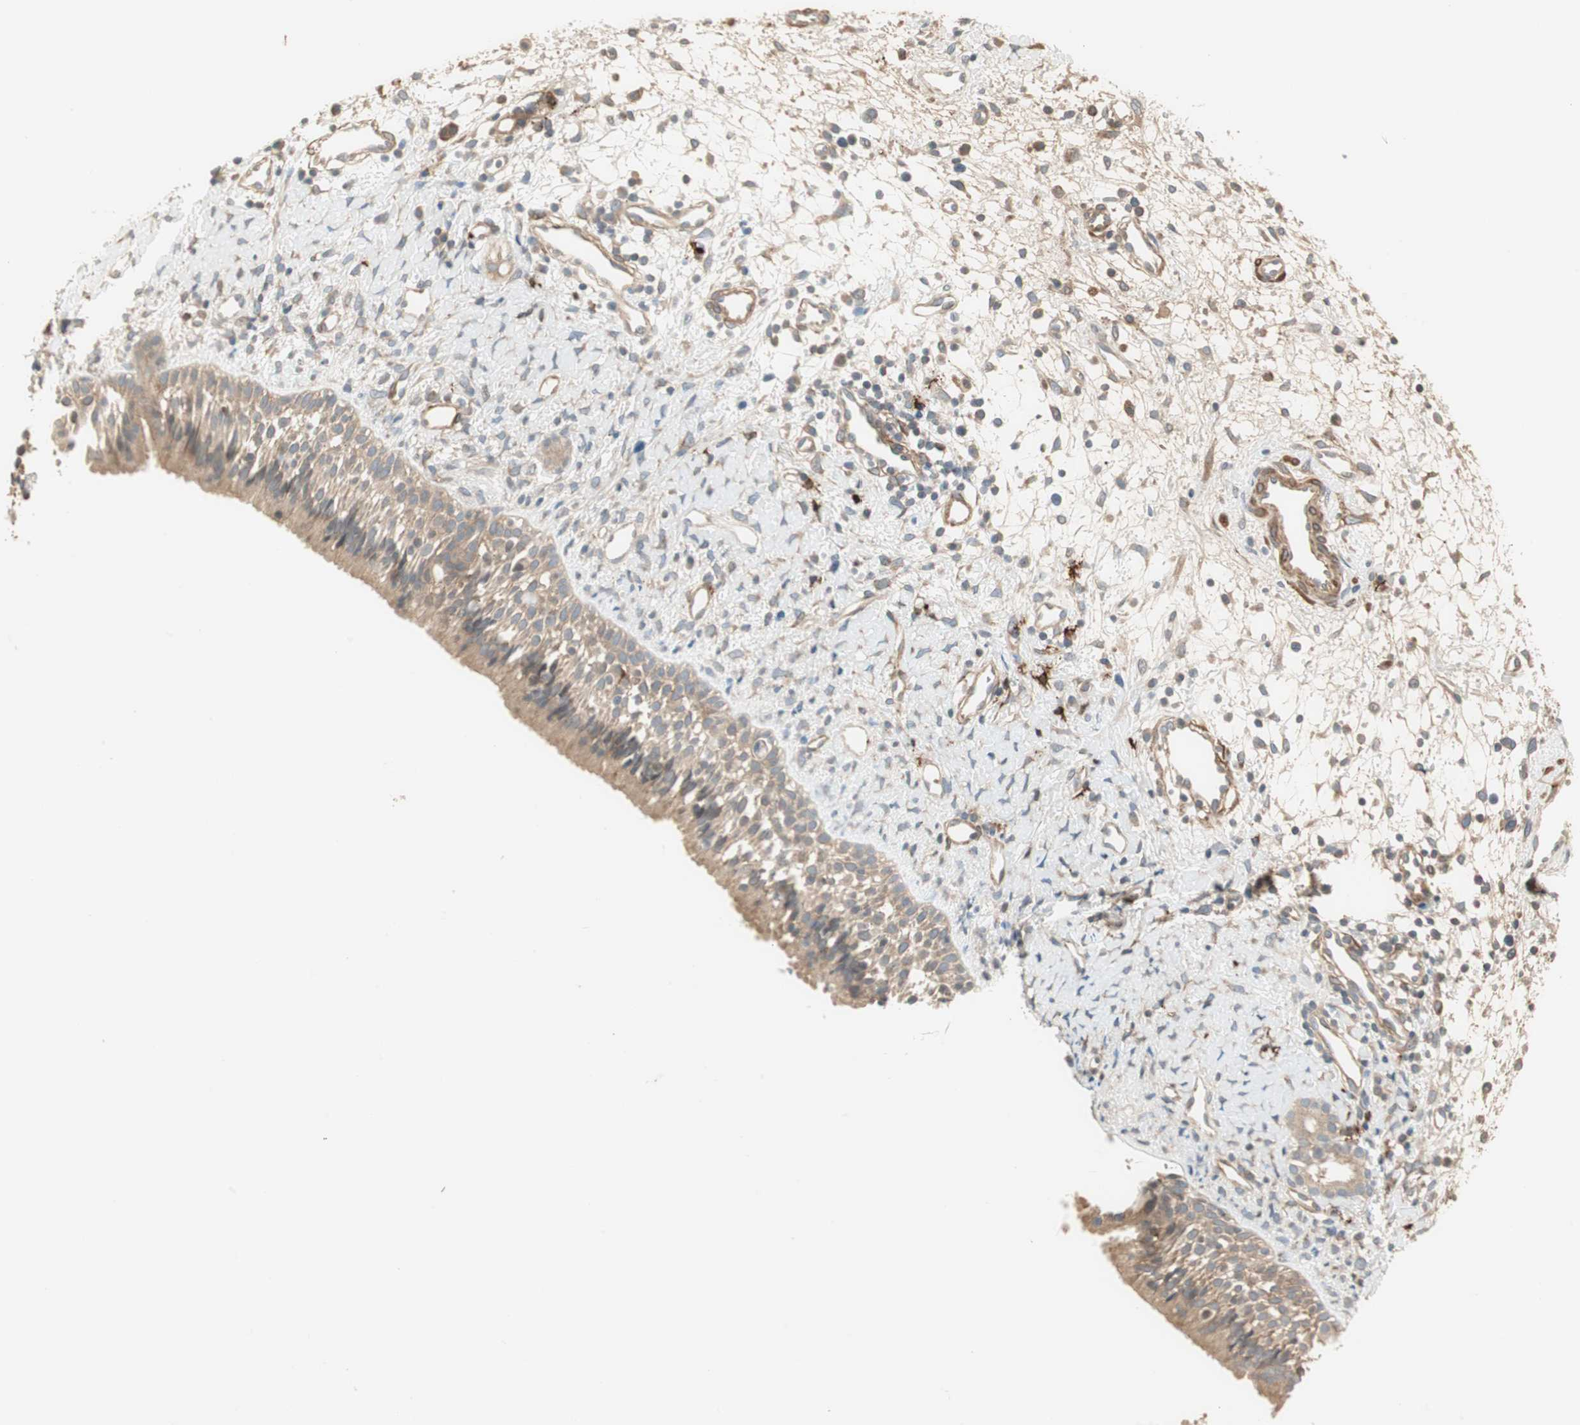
{"staining": {"intensity": "weak", "quantity": ">75%", "location": "cytoplasmic/membranous"}, "tissue": "nasopharynx", "cell_type": "Respiratory epithelial cells", "image_type": "normal", "snomed": [{"axis": "morphology", "description": "Normal tissue, NOS"}, {"axis": "topography", "description": "Nasopharynx"}], "caption": "Normal nasopharynx was stained to show a protein in brown. There is low levels of weak cytoplasmic/membranous expression in approximately >75% of respiratory epithelial cells. Using DAB (3,3'-diaminobenzidine) (brown) and hematoxylin (blue) stains, captured at high magnification using brightfield microscopy.", "gene": "SFRP1", "patient": {"sex": "male", "age": 22}}